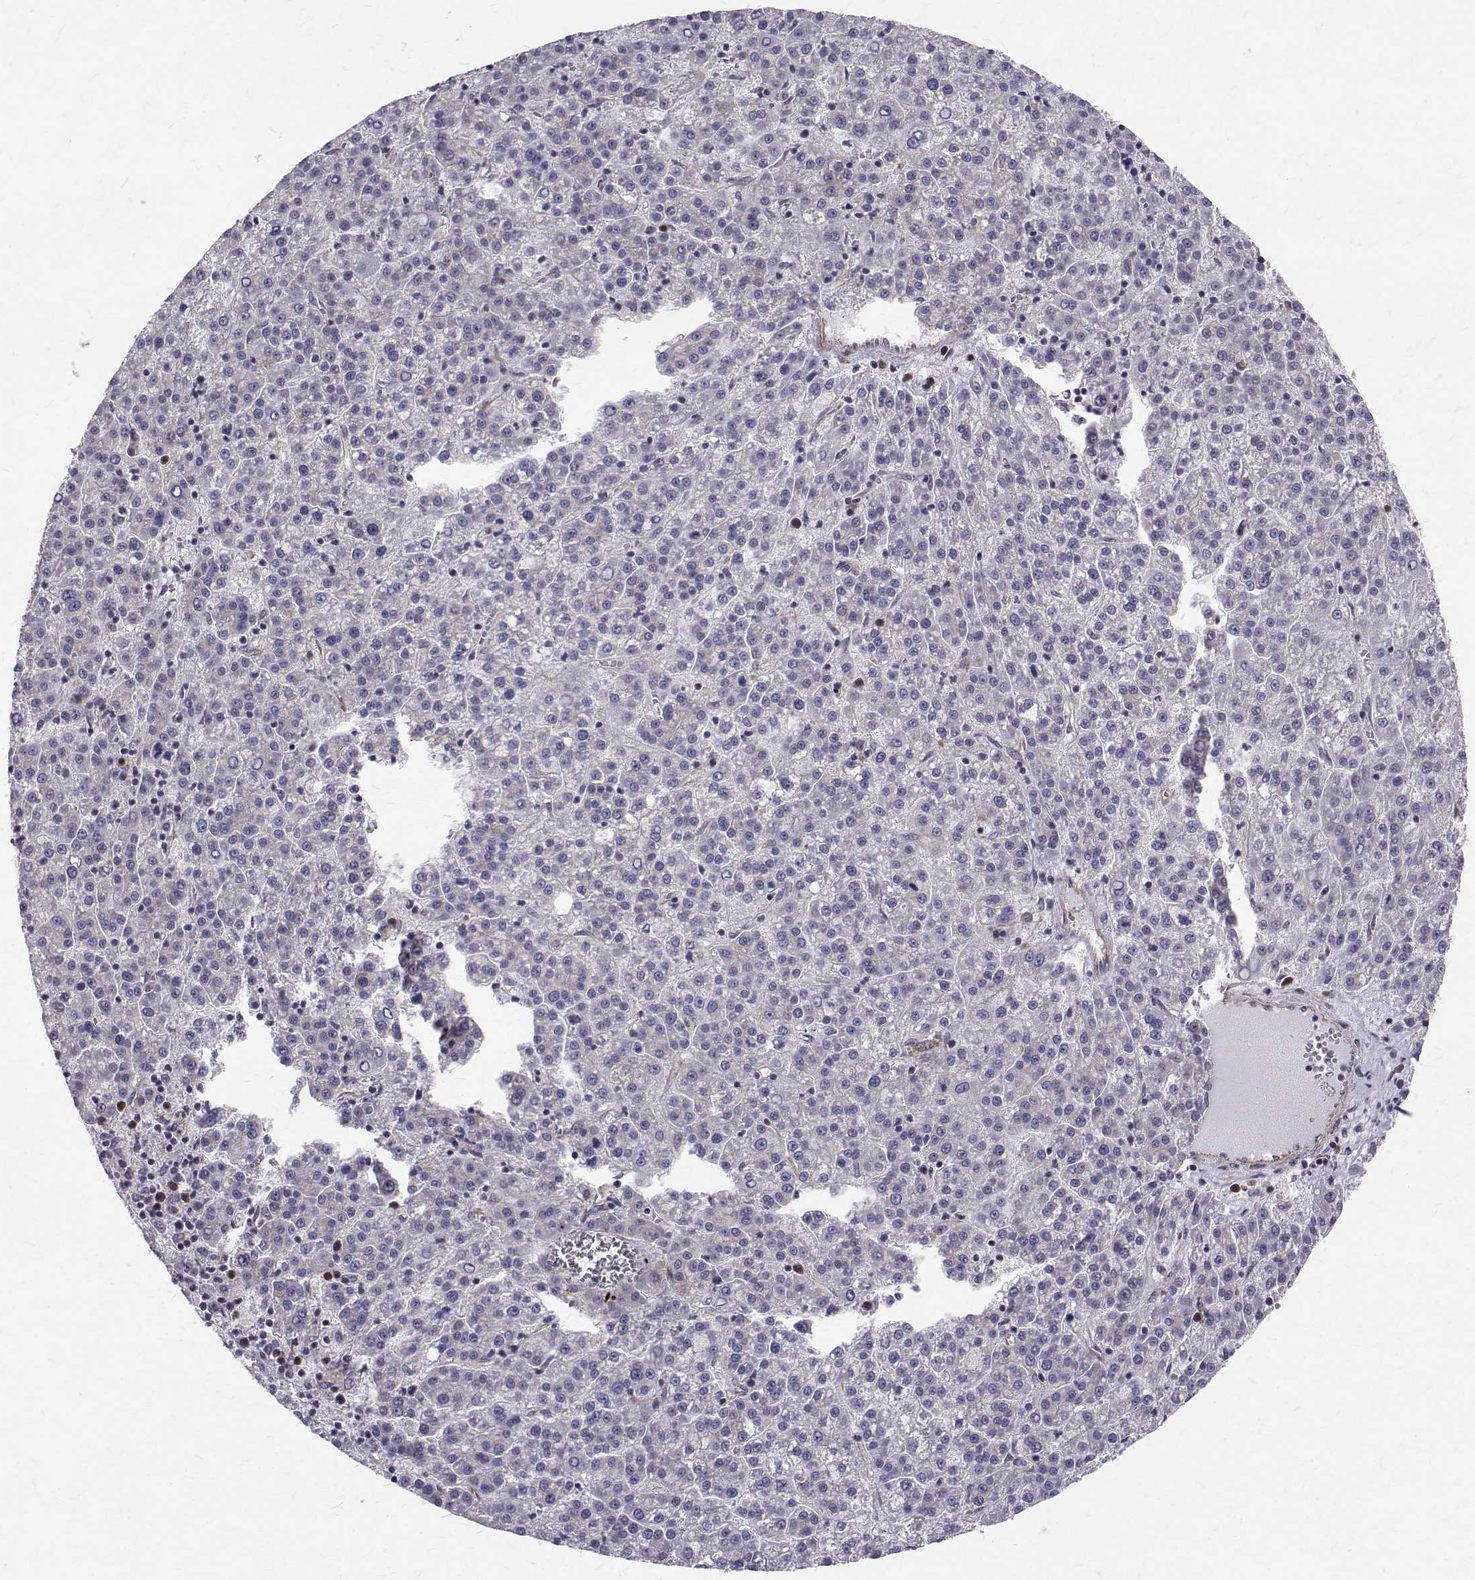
{"staining": {"intensity": "negative", "quantity": "none", "location": "none"}, "tissue": "liver cancer", "cell_type": "Tumor cells", "image_type": "cancer", "snomed": [{"axis": "morphology", "description": "Carcinoma, Hepatocellular, NOS"}, {"axis": "topography", "description": "Liver"}], "caption": "Human hepatocellular carcinoma (liver) stained for a protein using immunohistochemistry reveals no expression in tumor cells.", "gene": "ARFGAP1", "patient": {"sex": "female", "age": 58}}